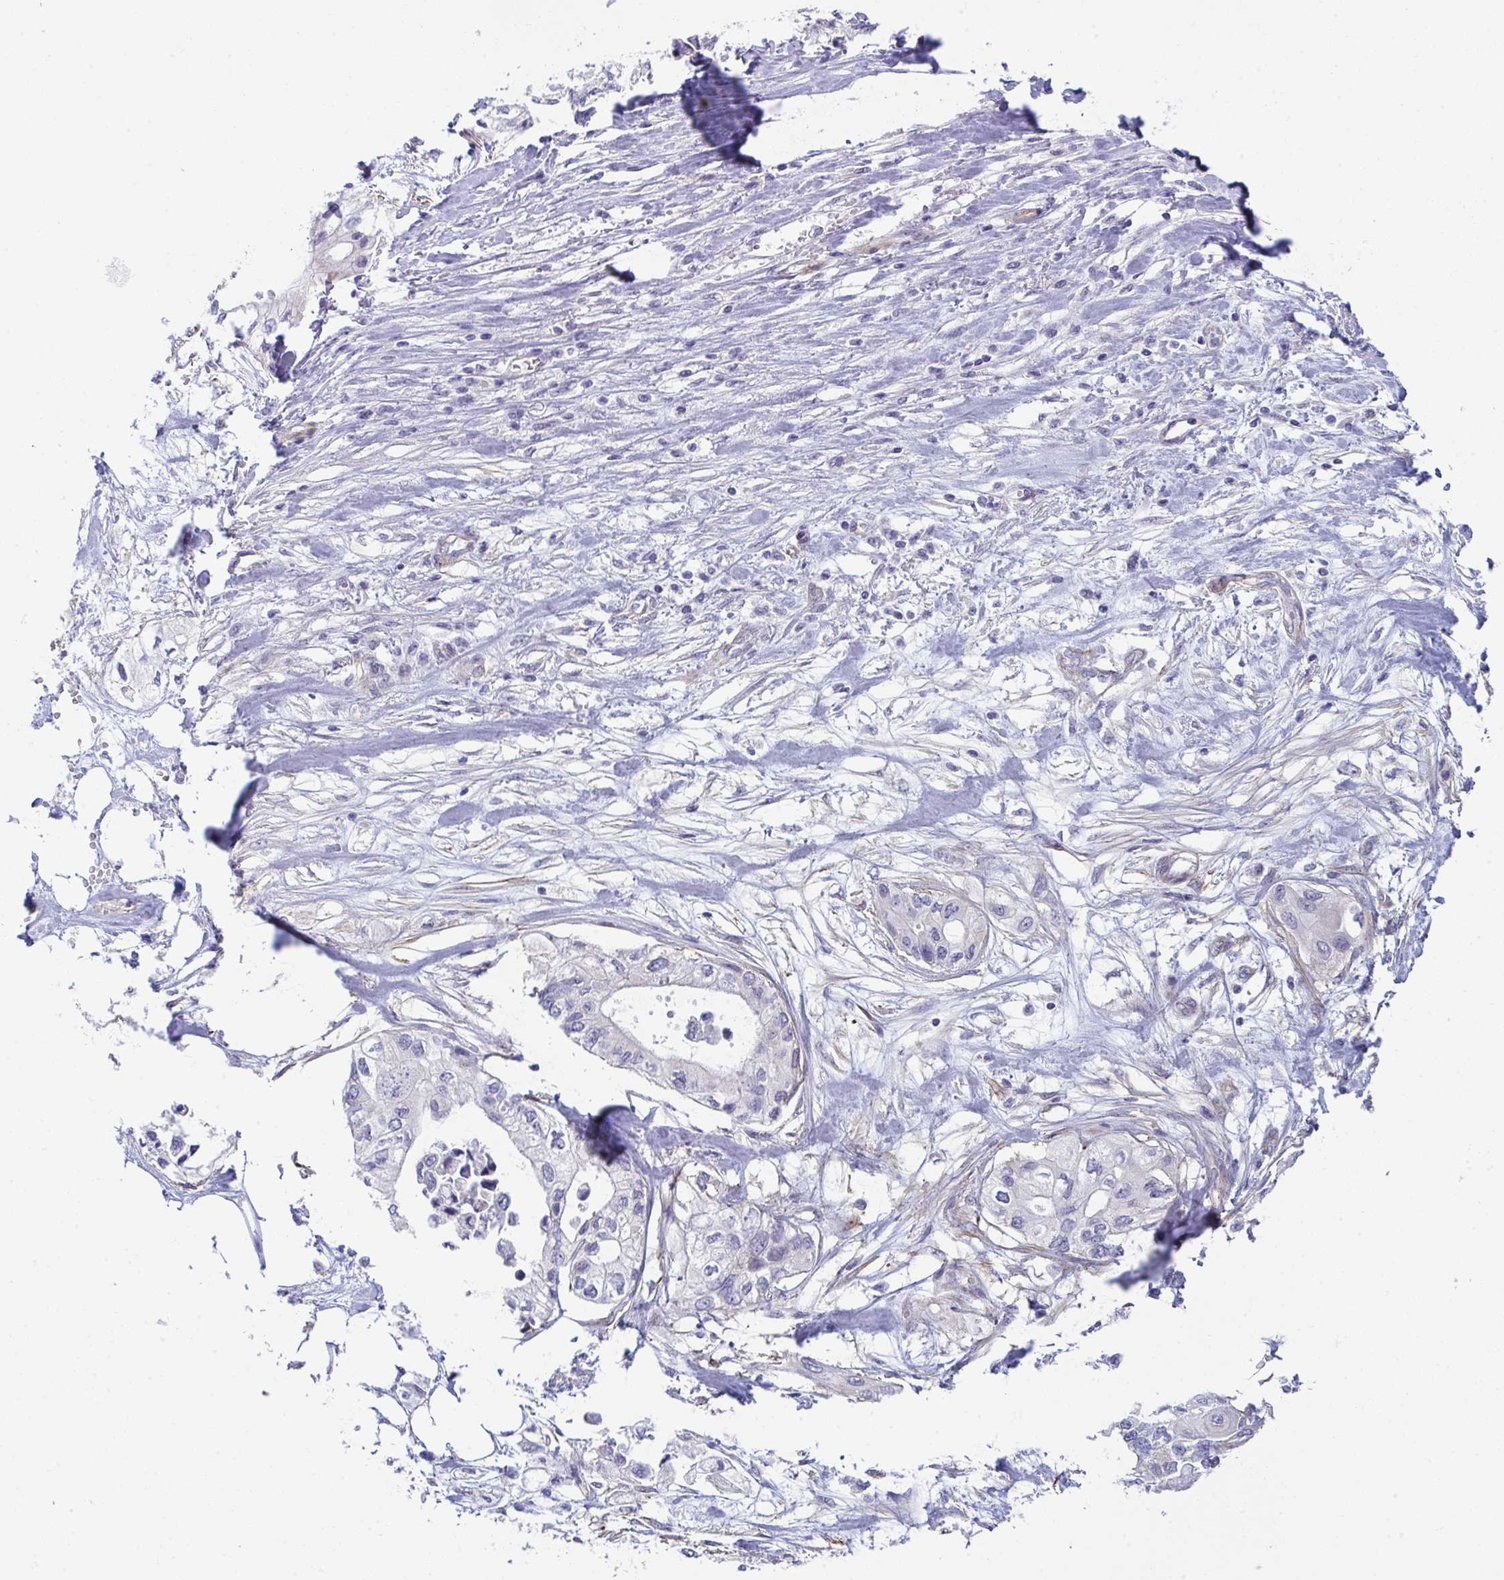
{"staining": {"intensity": "negative", "quantity": "none", "location": "none"}, "tissue": "pancreatic cancer", "cell_type": "Tumor cells", "image_type": "cancer", "snomed": [{"axis": "morphology", "description": "Adenocarcinoma, NOS"}, {"axis": "topography", "description": "Pancreas"}], "caption": "Immunohistochemistry histopathology image of neoplastic tissue: pancreatic cancer (adenocarcinoma) stained with DAB demonstrates no significant protein positivity in tumor cells. The staining was performed using DAB (3,3'-diaminobenzidine) to visualize the protein expression in brown, while the nuclei were stained in blue with hematoxylin (Magnification: 20x).", "gene": "MYL12A", "patient": {"sex": "female", "age": 63}}